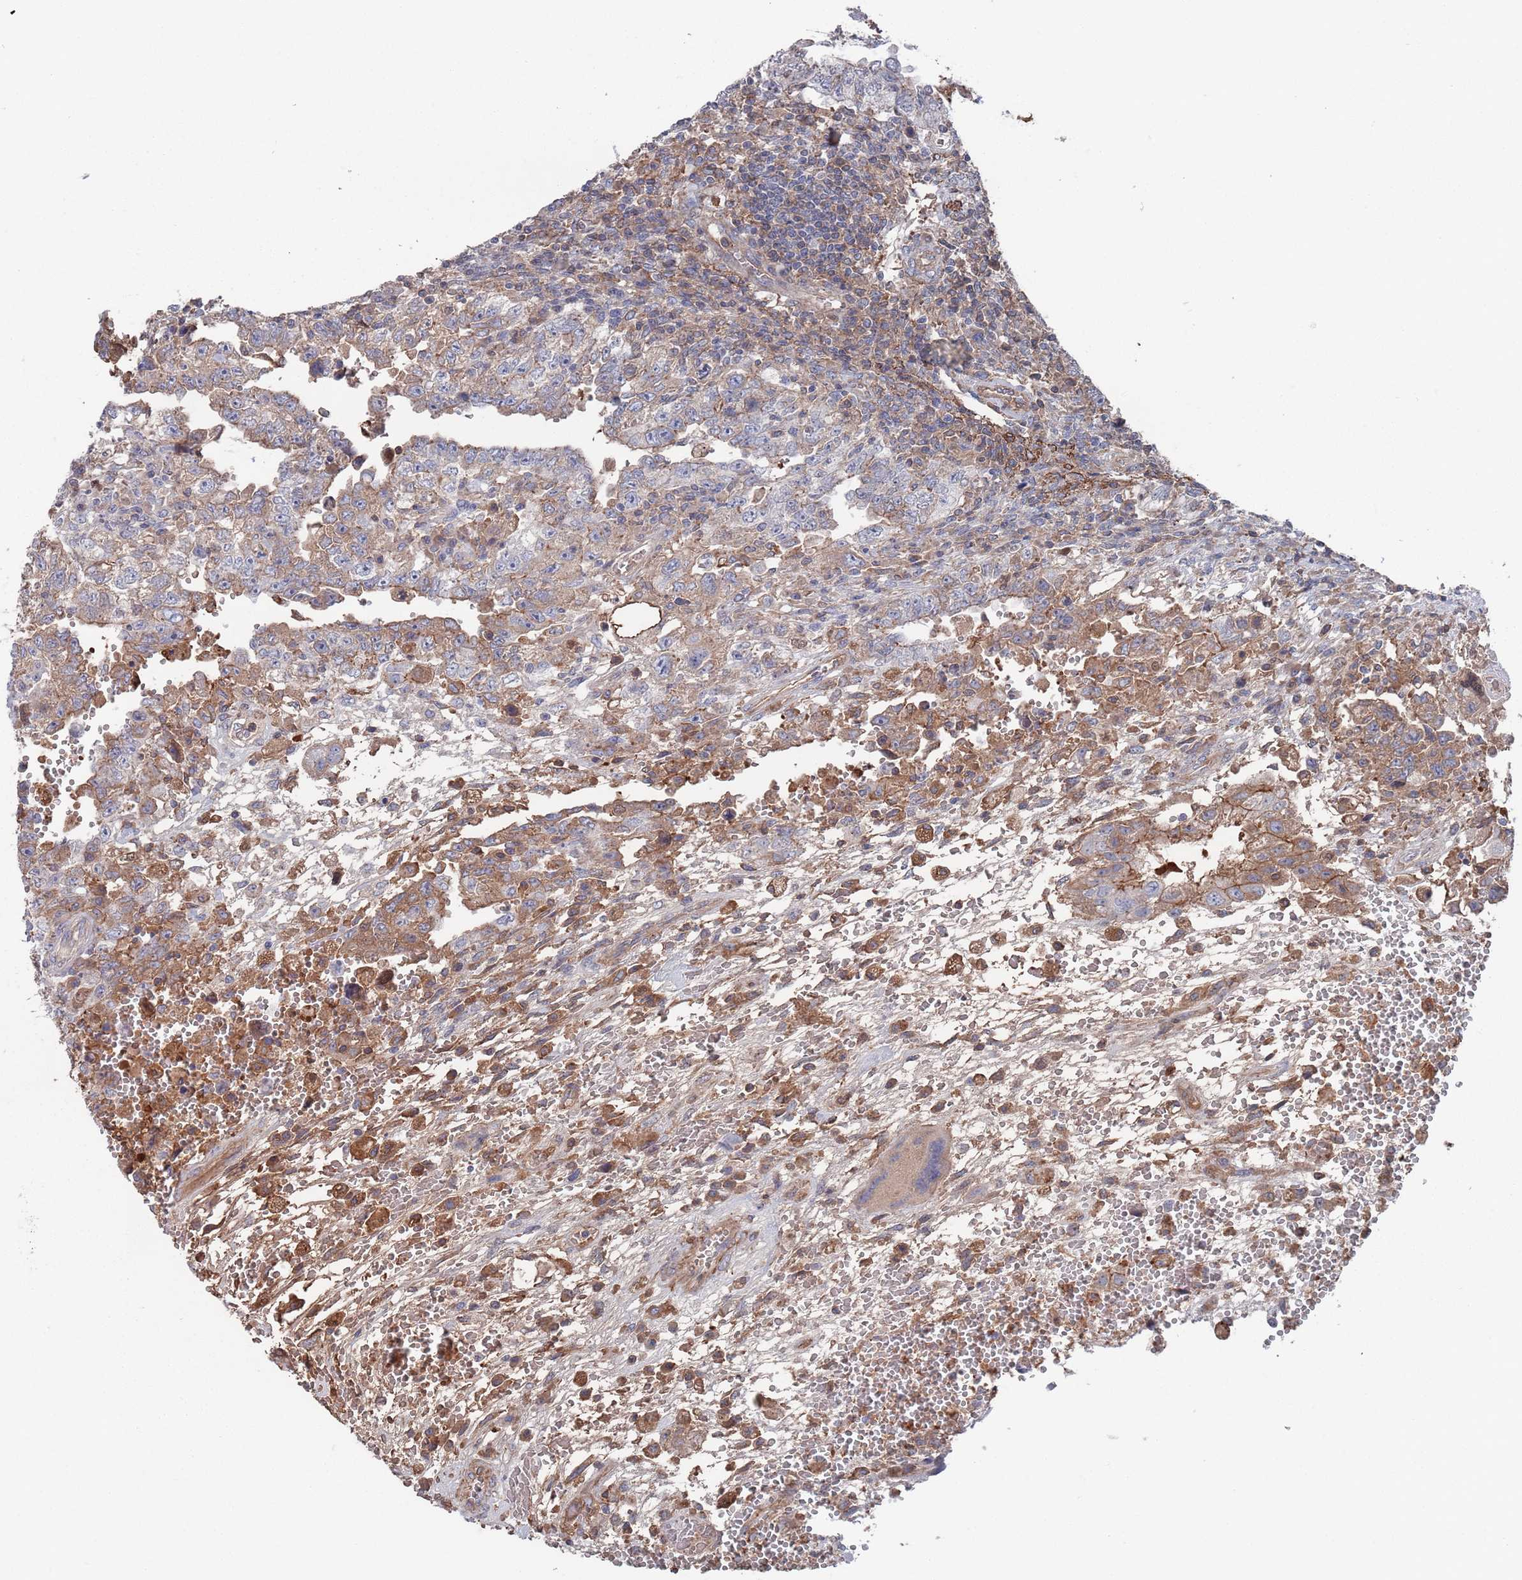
{"staining": {"intensity": "moderate", "quantity": "25%-75%", "location": "cytoplasmic/membranous"}, "tissue": "testis cancer", "cell_type": "Tumor cells", "image_type": "cancer", "snomed": [{"axis": "morphology", "description": "Carcinoma, Embryonal, NOS"}, {"axis": "topography", "description": "Testis"}], "caption": "IHC photomicrograph of embryonal carcinoma (testis) stained for a protein (brown), which reveals medium levels of moderate cytoplasmic/membranous positivity in about 25%-75% of tumor cells.", "gene": "PLEKHA4", "patient": {"sex": "male", "age": 26}}